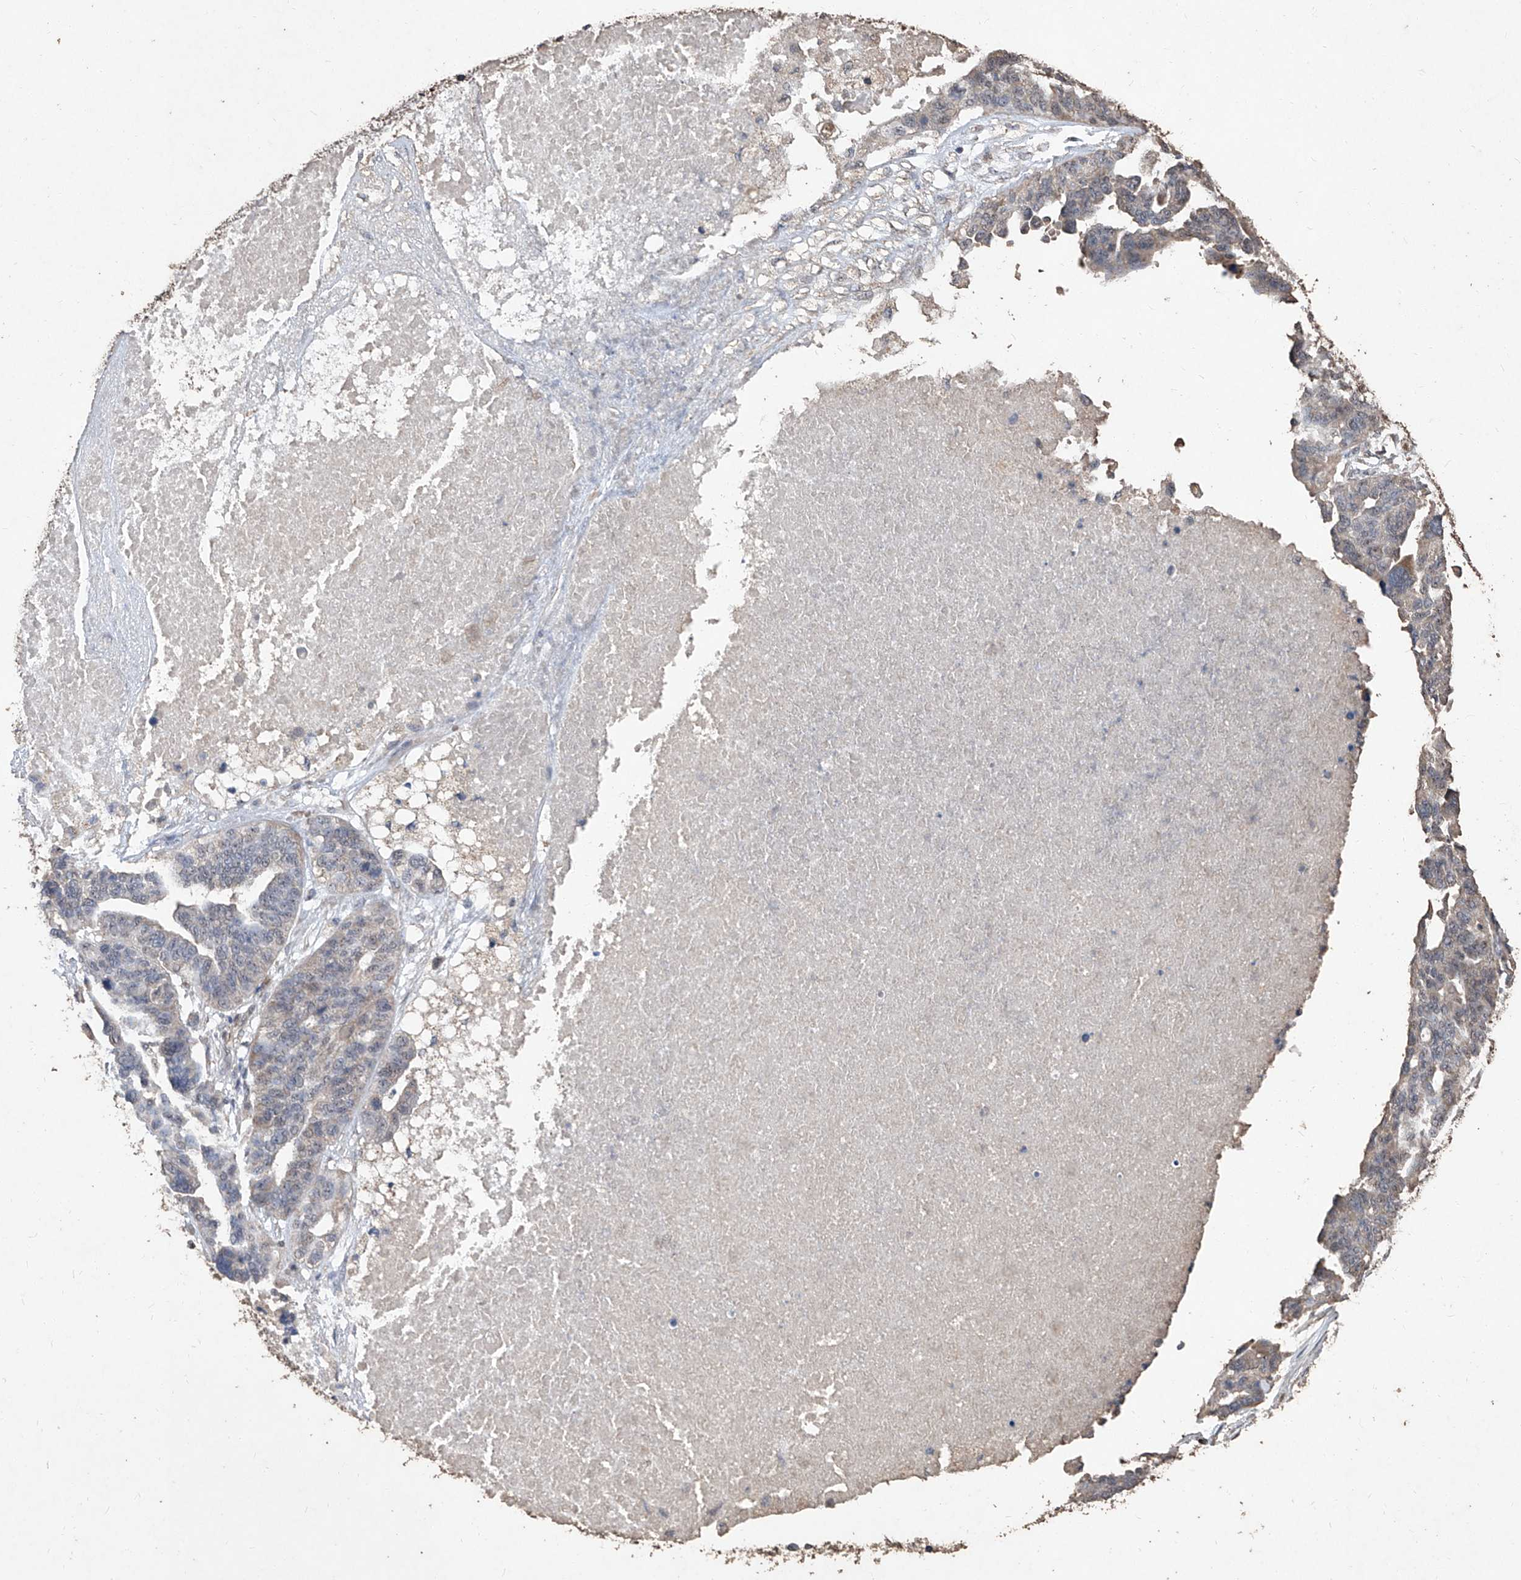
{"staining": {"intensity": "negative", "quantity": "none", "location": "none"}, "tissue": "ovarian cancer", "cell_type": "Tumor cells", "image_type": "cancer", "snomed": [{"axis": "morphology", "description": "Cystadenocarcinoma, serous, NOS"}, {"axis": "topography", "description": "Ovary"}], "caption": "Immunohistochemical staining of serous cystadenocarcinoma (ovarian) exhibits no significant positivity in tumor cells.", "gene": "EML1", "patient": {"sex": "female", "age": 59}}